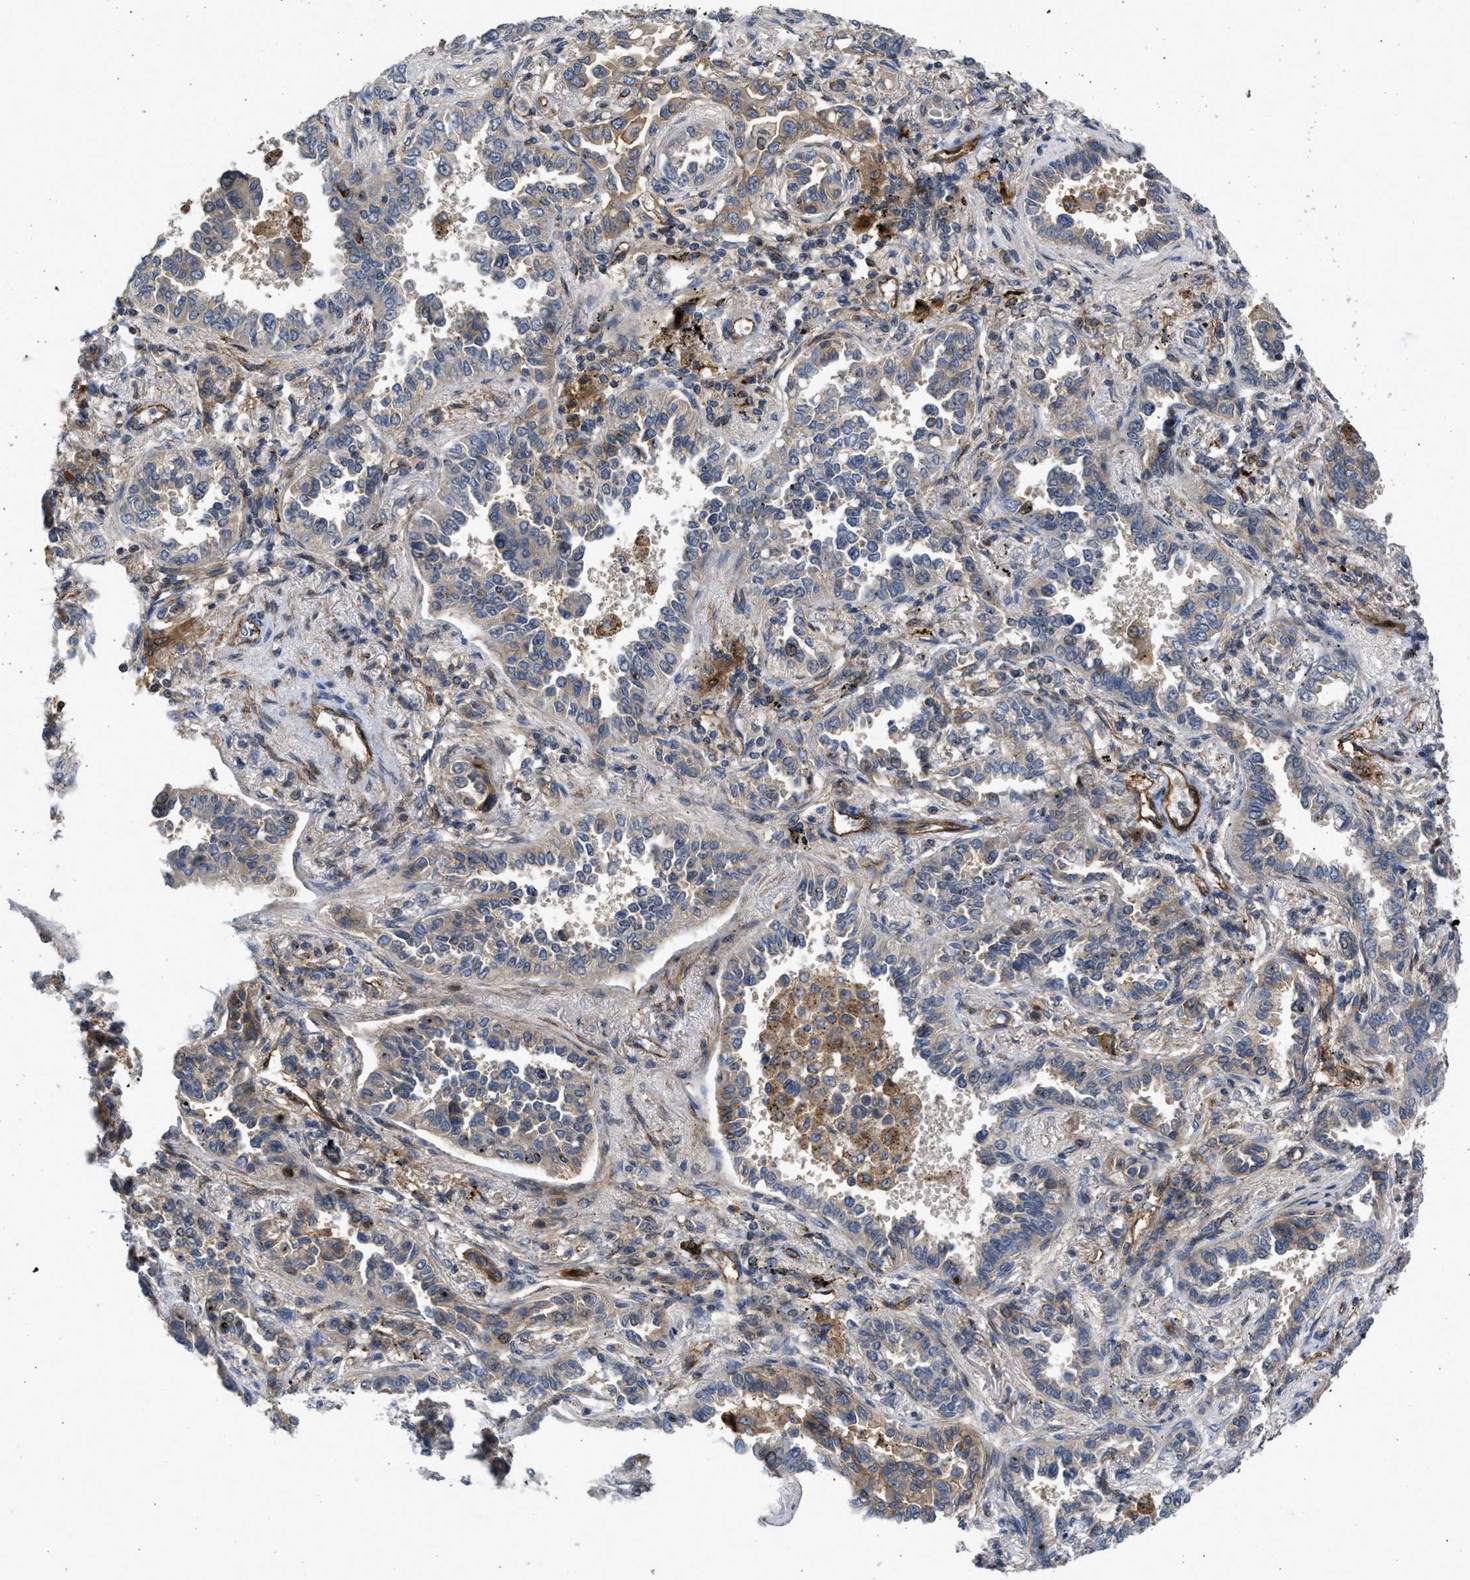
{"staining": {"intensity": "negative", "quantity": "none", "location": "none"}, "tissue": "lung cancer", "cell_type": "Tumor cells", "image_type": "cancer", "snomed": [{"axis": "morphology", "description": "Normal tissue, NOS"}, {"axis": "morphology", "description": "Adenocarcinoma, NOS"}, {"axis": "topography", "description": "Lung"}], "caption": "Protein analysis of lung adenocarcinoma demonstrates no significant expression in tumor cells.", "gene": "GPATCH2L", "patient": {"sex": "male", "age": 59}}